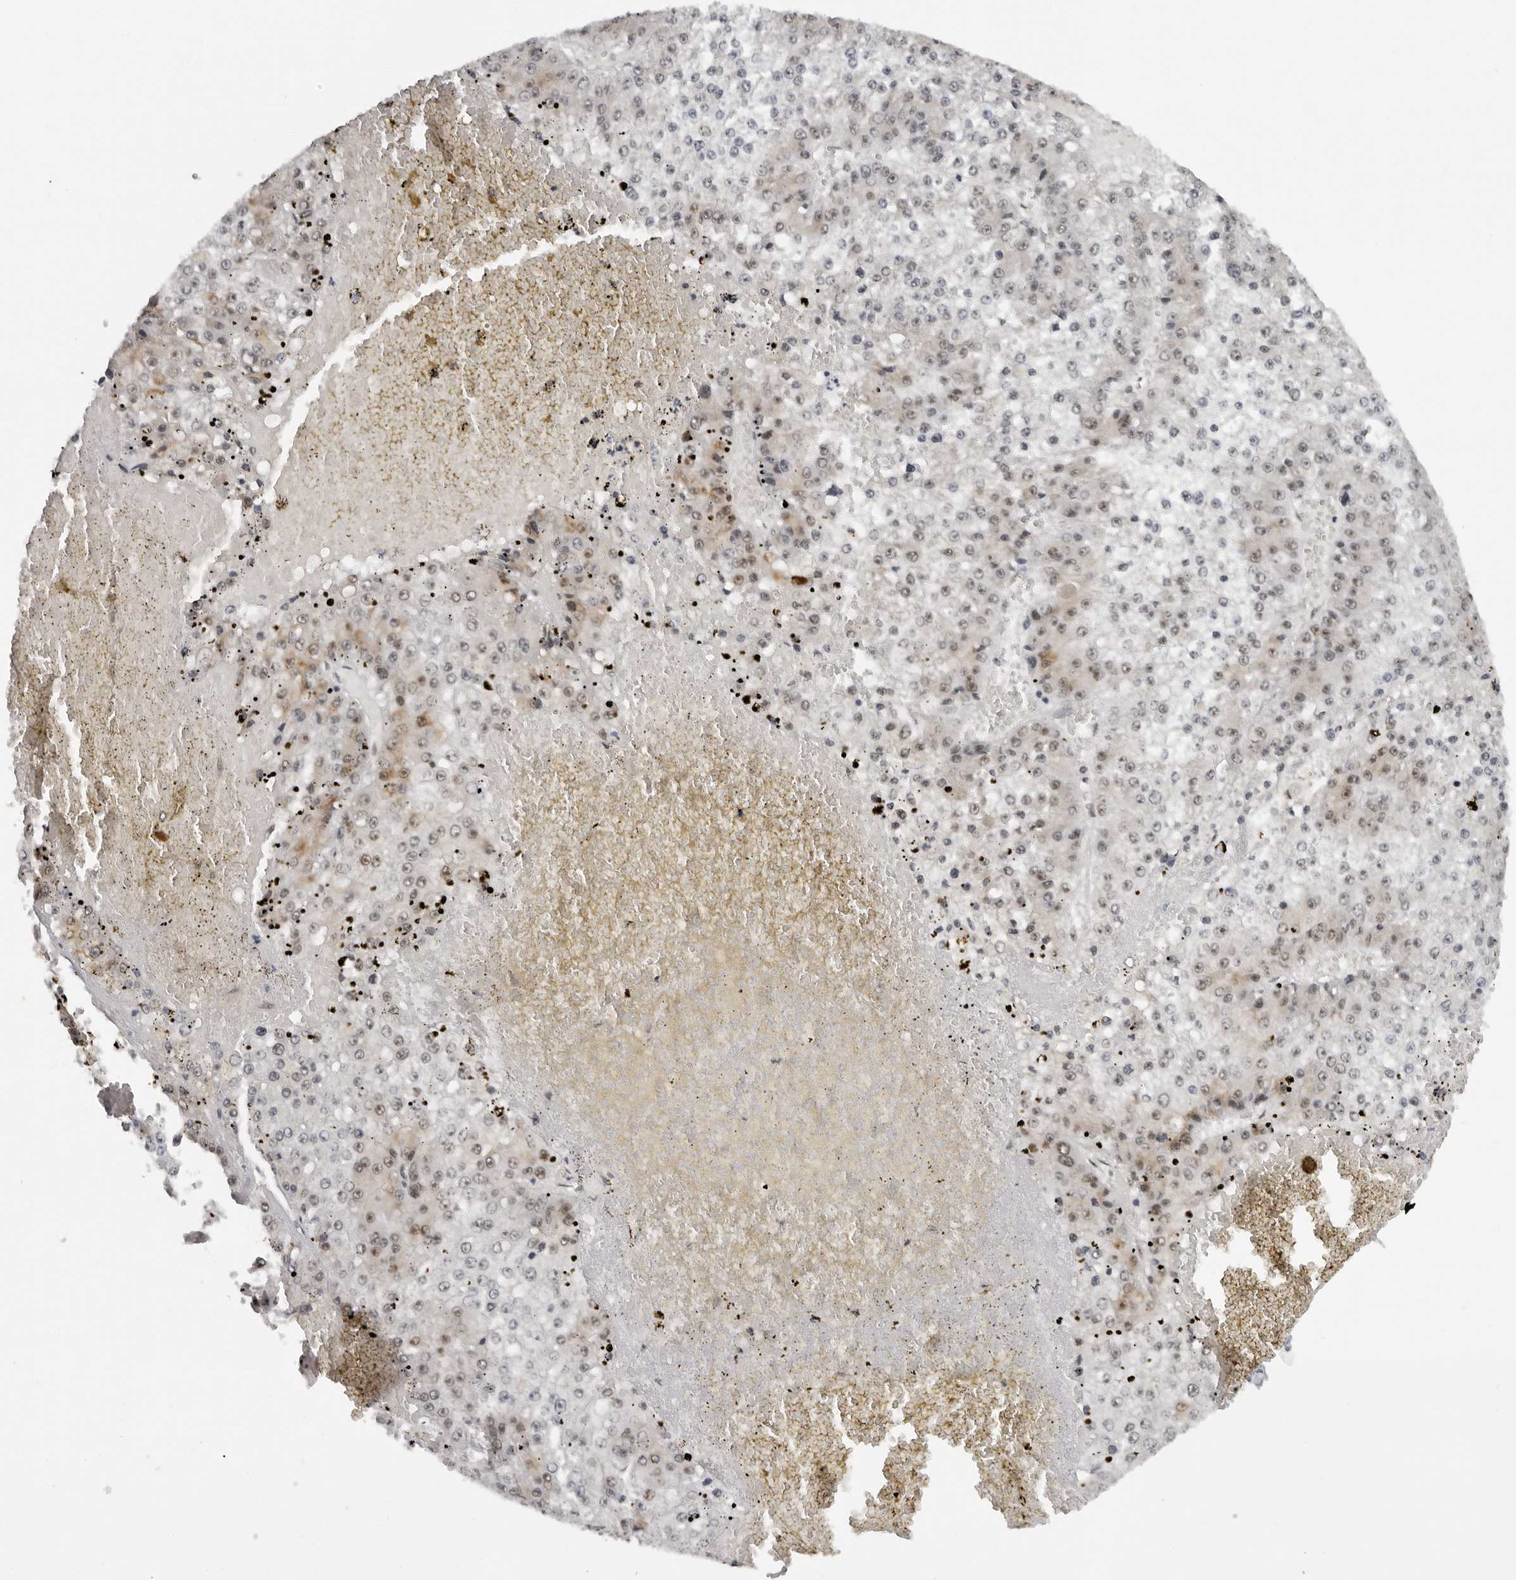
{"staining": {"intensity": "moderate", "quantity": "25%-75%", "location": "nuclear"}, "tissue": "liver cancer", "cell_type": "Tumor cells", "image_type": "cancer", "snomed": [{"axis": "morphology", "description": "Carcinoma, Hepatocellular, NOS"}, {"axis": "topography", "description": "Liver"}], "caption": "A brown stain highlights moderate nuclear positivity of a protein in human liver cancer (hepatocellular carcinoma) tumor cells. (DAB IHC with brightfield microscopy, high magnification).", "gene": "HEXIM2", "patient": {"sex": "female", "age": 73}}